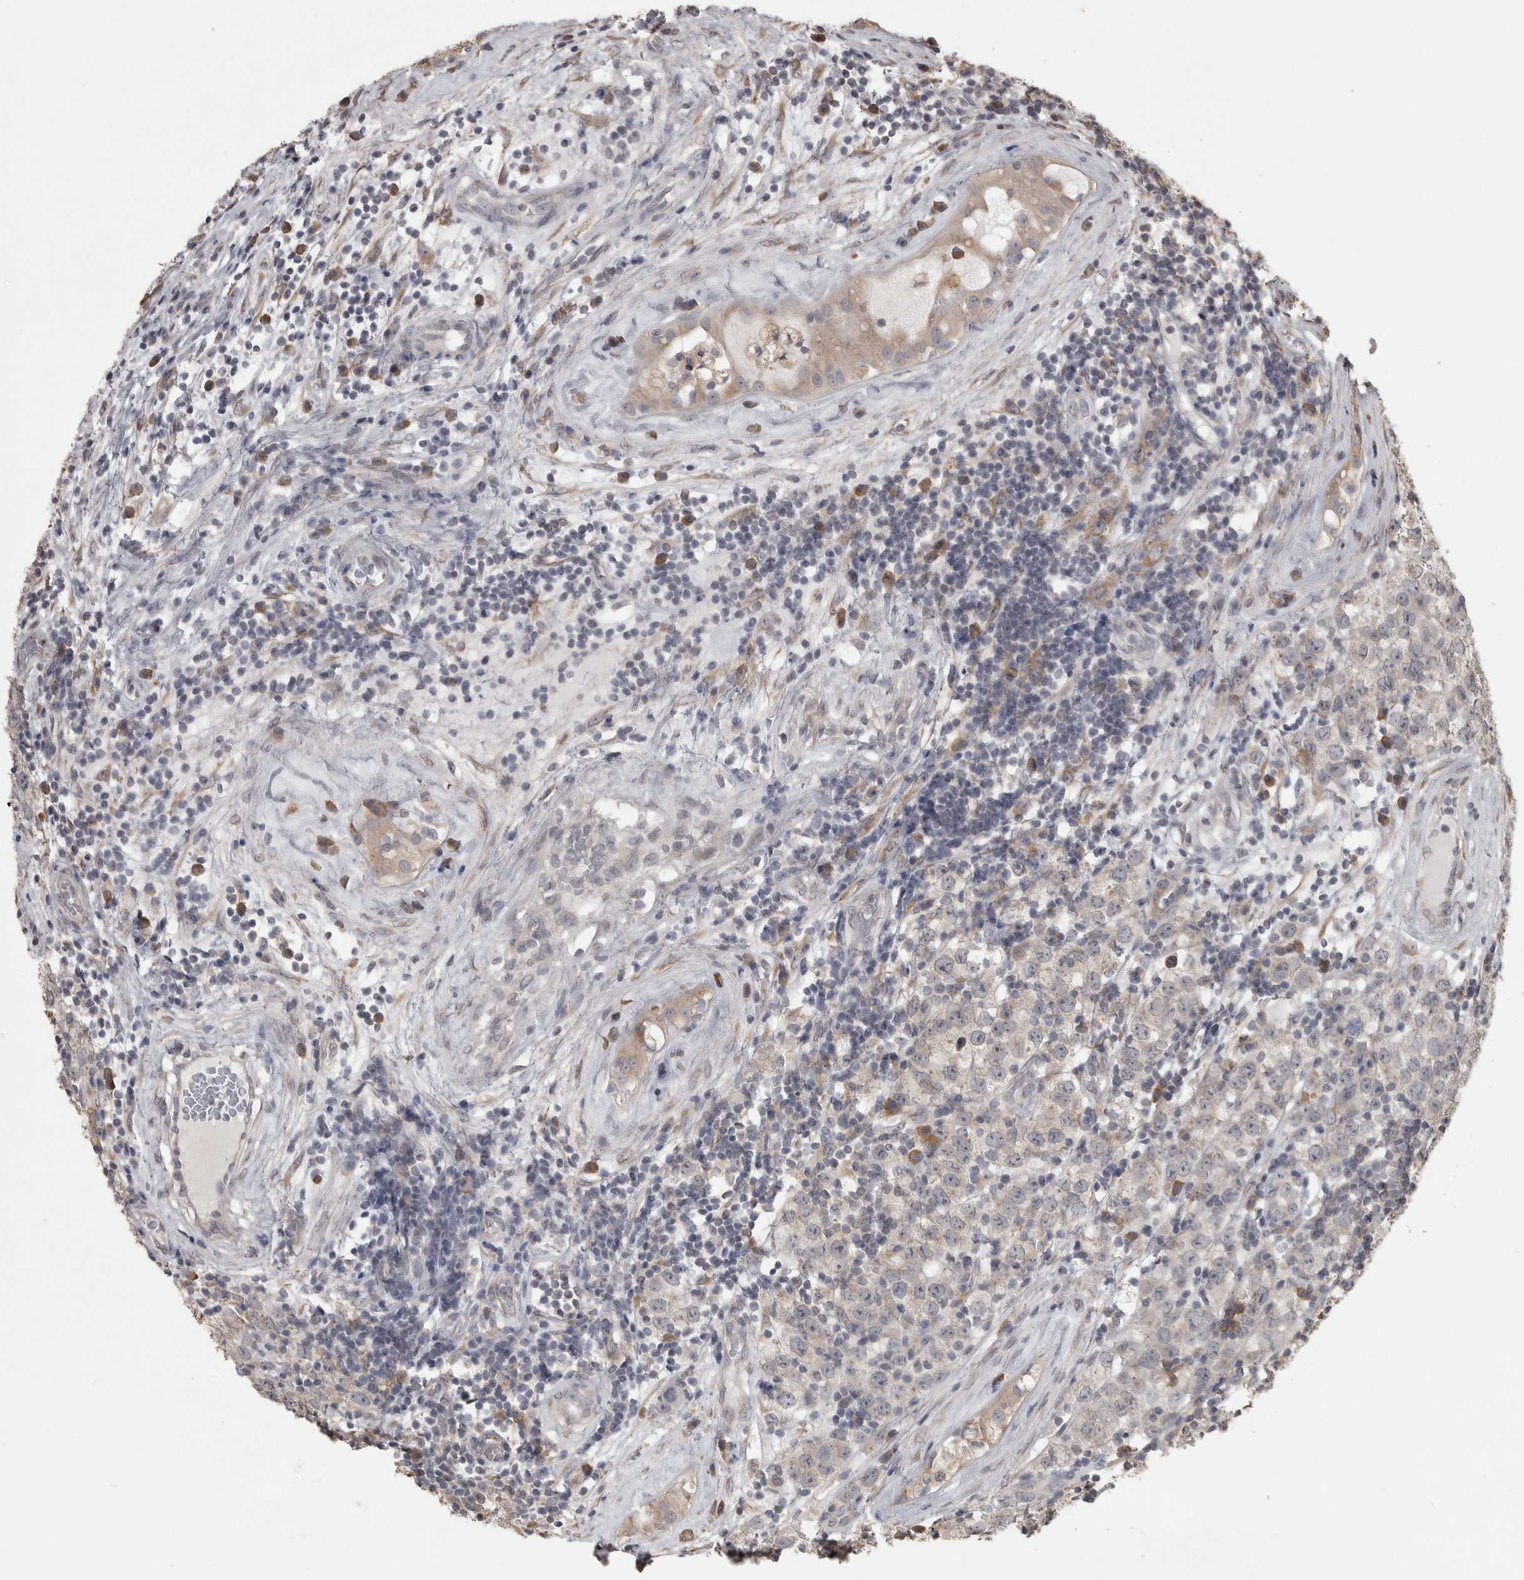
{"staining": {"intensity": "weak", "quantity": "25%-75%", "location": "cytoplasmic/membranous"}, "tissue": "testis cancer", "cell_type": "Tumor cells", "image_type": "cancer", "snomed": [{"axis": "morphology", "description": "Seminoma, NOS"}, {"axis": "morphology", "description": "Carcinoma, Embryonal, NOS"}, {"axis": "topography", "description": "Testis"}], "caption": "Testis cancer (embryonal carcinoma) stained for a protein (brown) reveals weak cytoplasmic/membranous positive positivity in approximately 25%-75% of tumor cells.", "gene": "RAB29", "patient": {"sex": "male", "age": 28}}